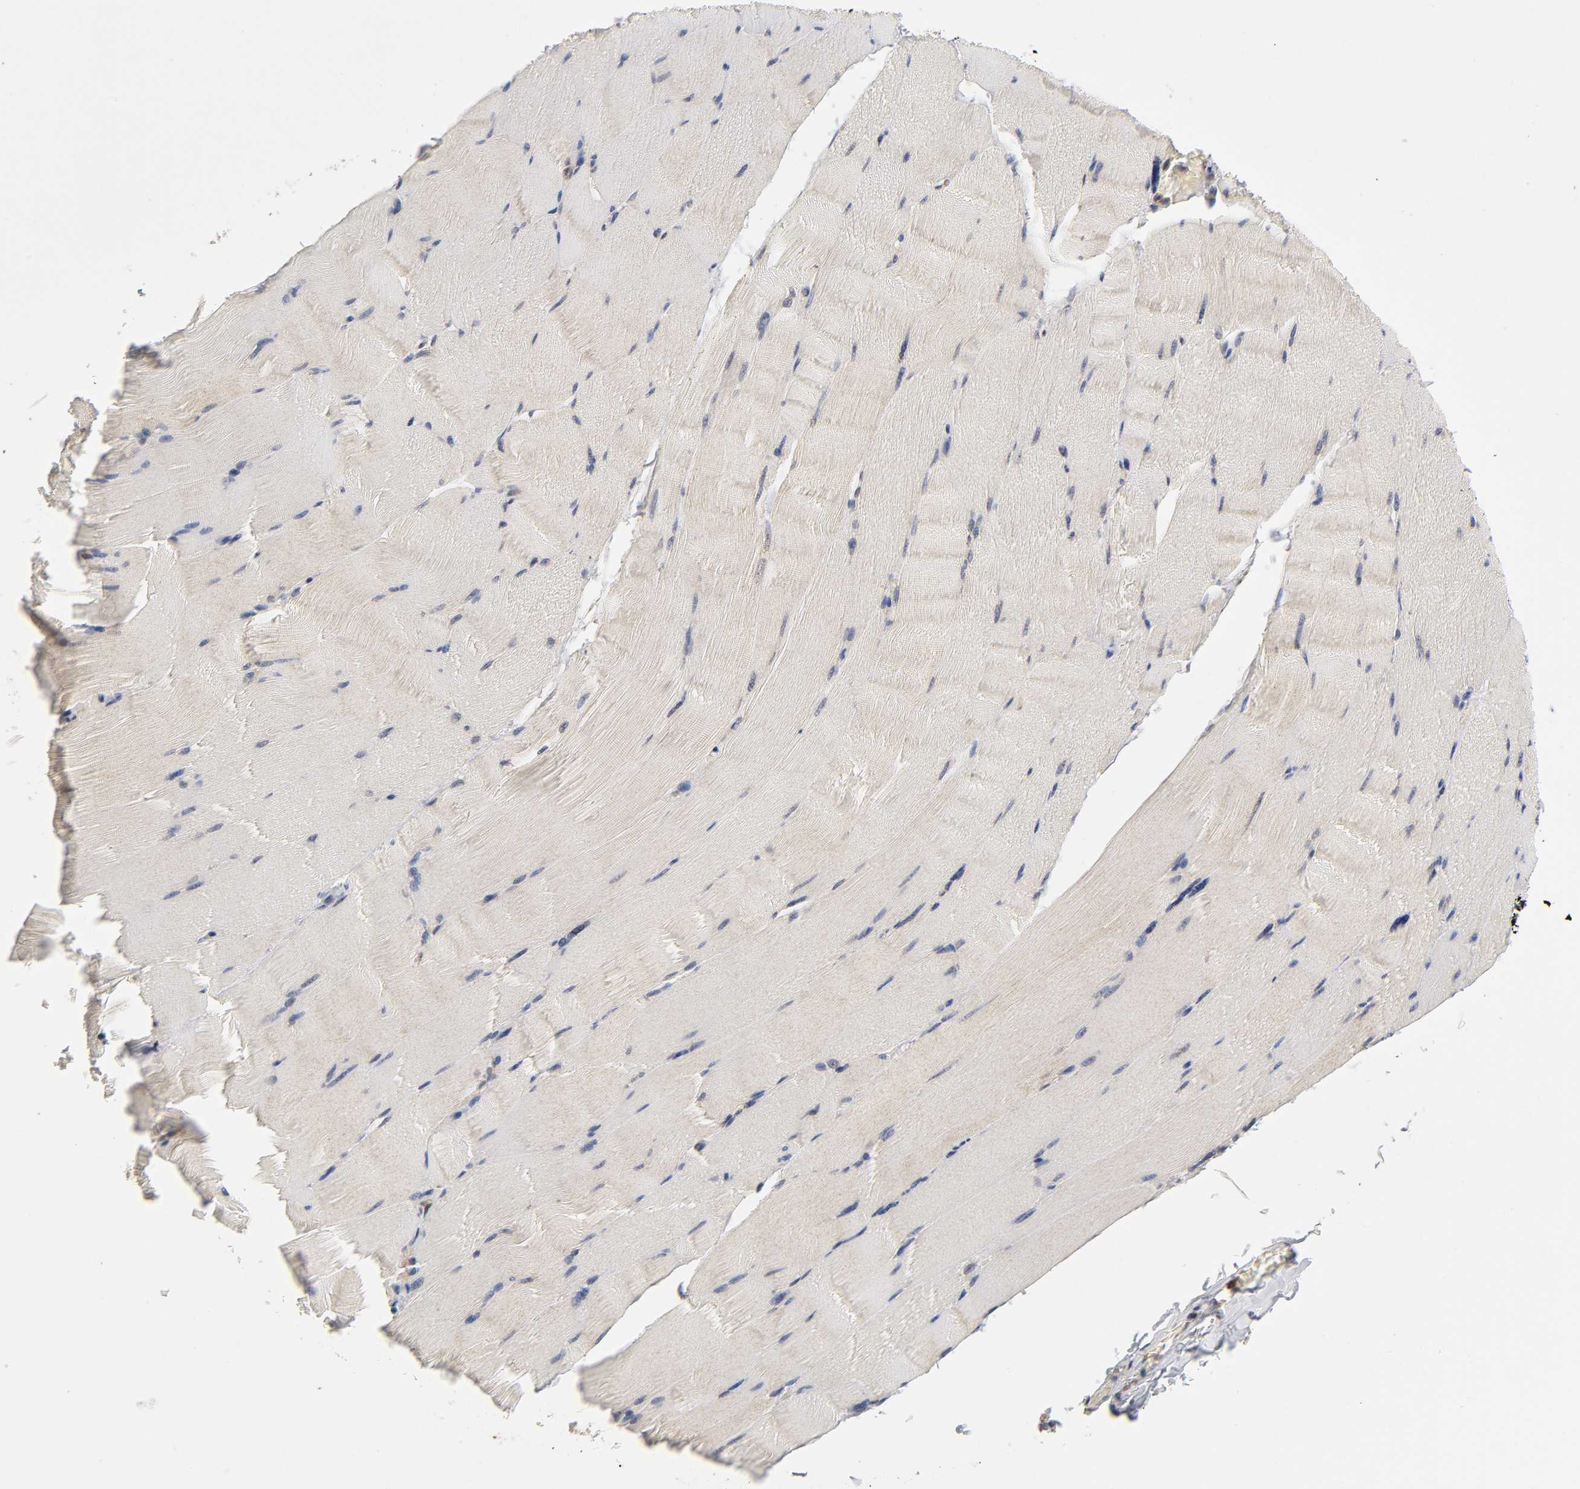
{"staining": {"intensity": "weak", "quantity": "25%-75%", "location": "cytoplasmic/membranous"}, "tissue": "skeletal muscle", "cell_type": "Myocytes", "image_type": "normal", "snomed": [{"axis": "morphology", "description": "Normal tissue, NOS"}, {"axis": "topography", "description": "Skeletal muscle"}], "caption": "Immunohistochemical staining of unremarkable skeletal muscle reveals 25%-75% levels of weak cytoplasmic/membranous protein positivity in approximately 25%-75% of myocytes. (Brightfield microscopy of DAB IHC at high magnification).", "gene": "PAFAH1B1", "patient": {"sex": "male", "age": 62}}